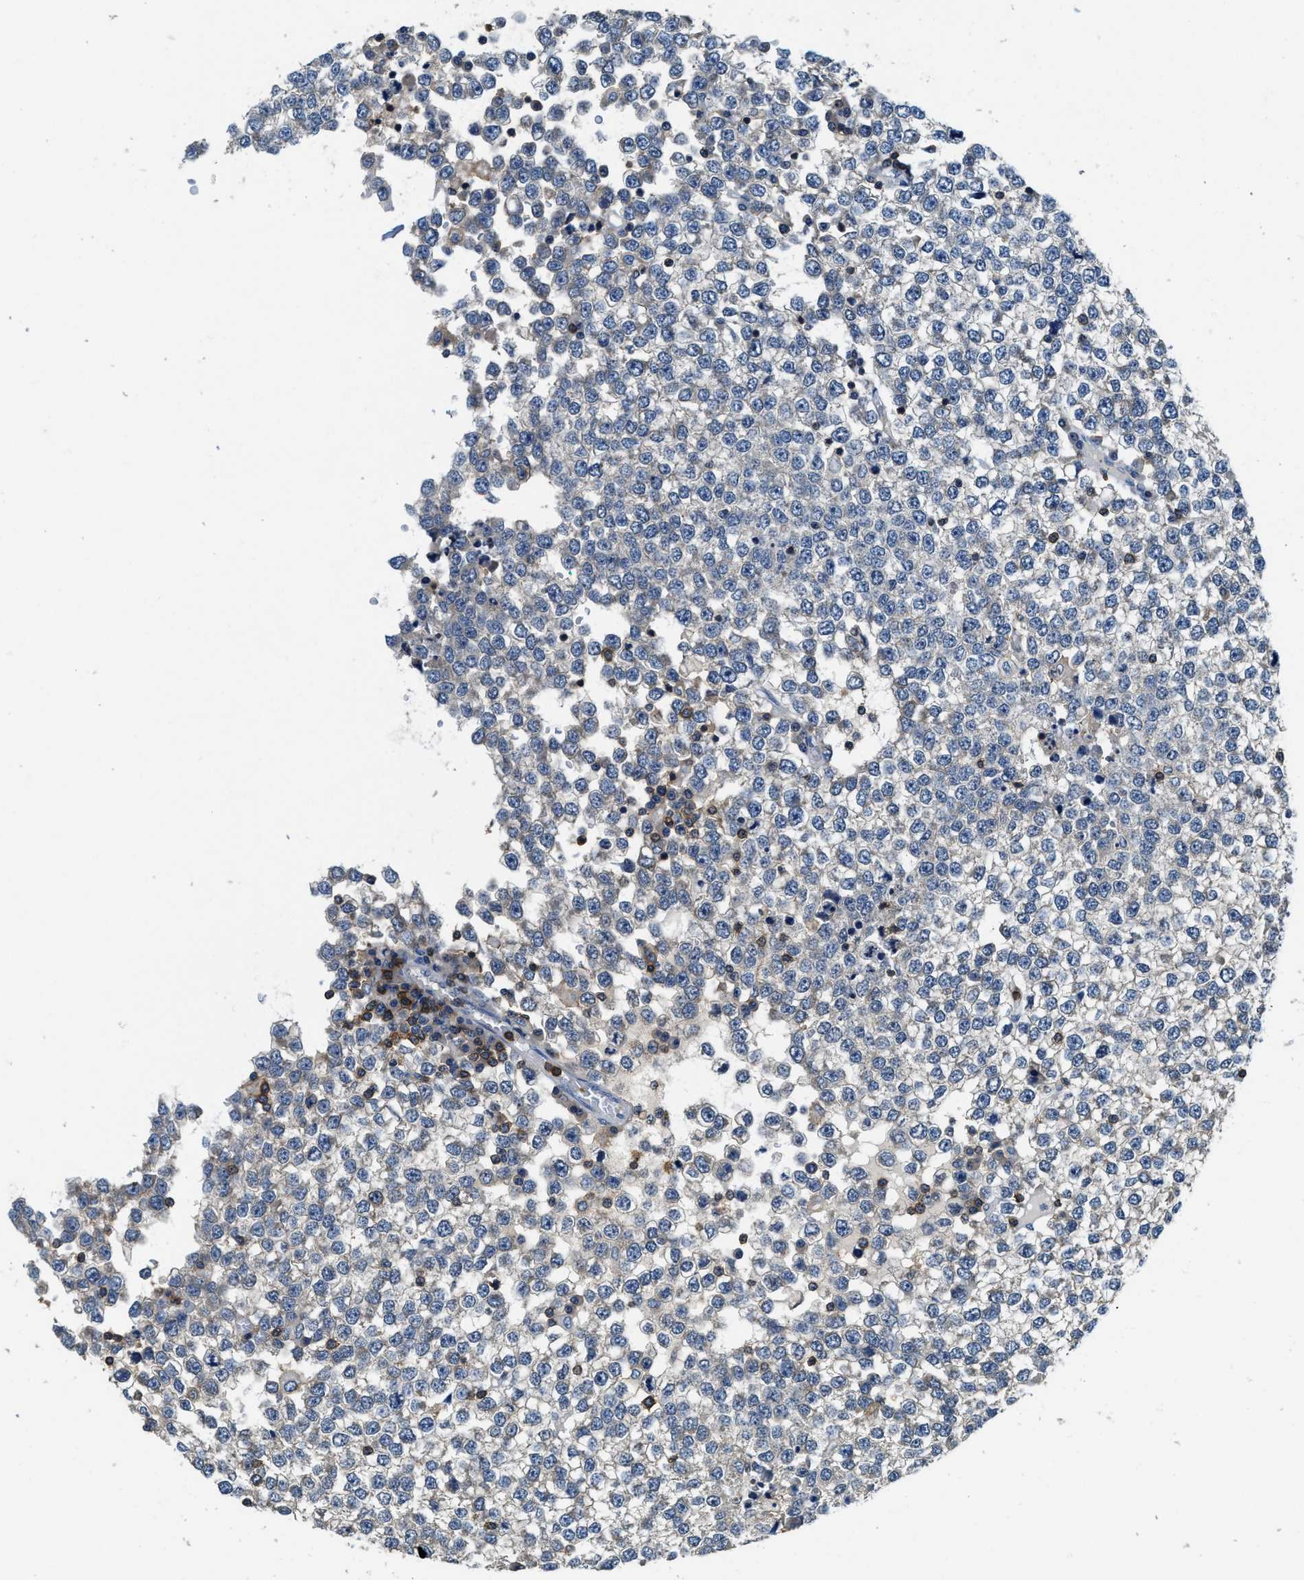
{"staining": {"intensity": "negative", "quantity": "none", "location": "none"}, "tissue": "testis cancer", "cell_type": "Tumor cells", "image_type": "cancer", "snomed": [{"axis": "morphology", "description": "Seminoma, NOS"}, {"axis": "topography", "description": "Testis"}], "caption": "IHC of testis cancer displays no positivity in tumor cells.", "gene": "MYO1G", "patient": {"sex": "male", "age": 65}}